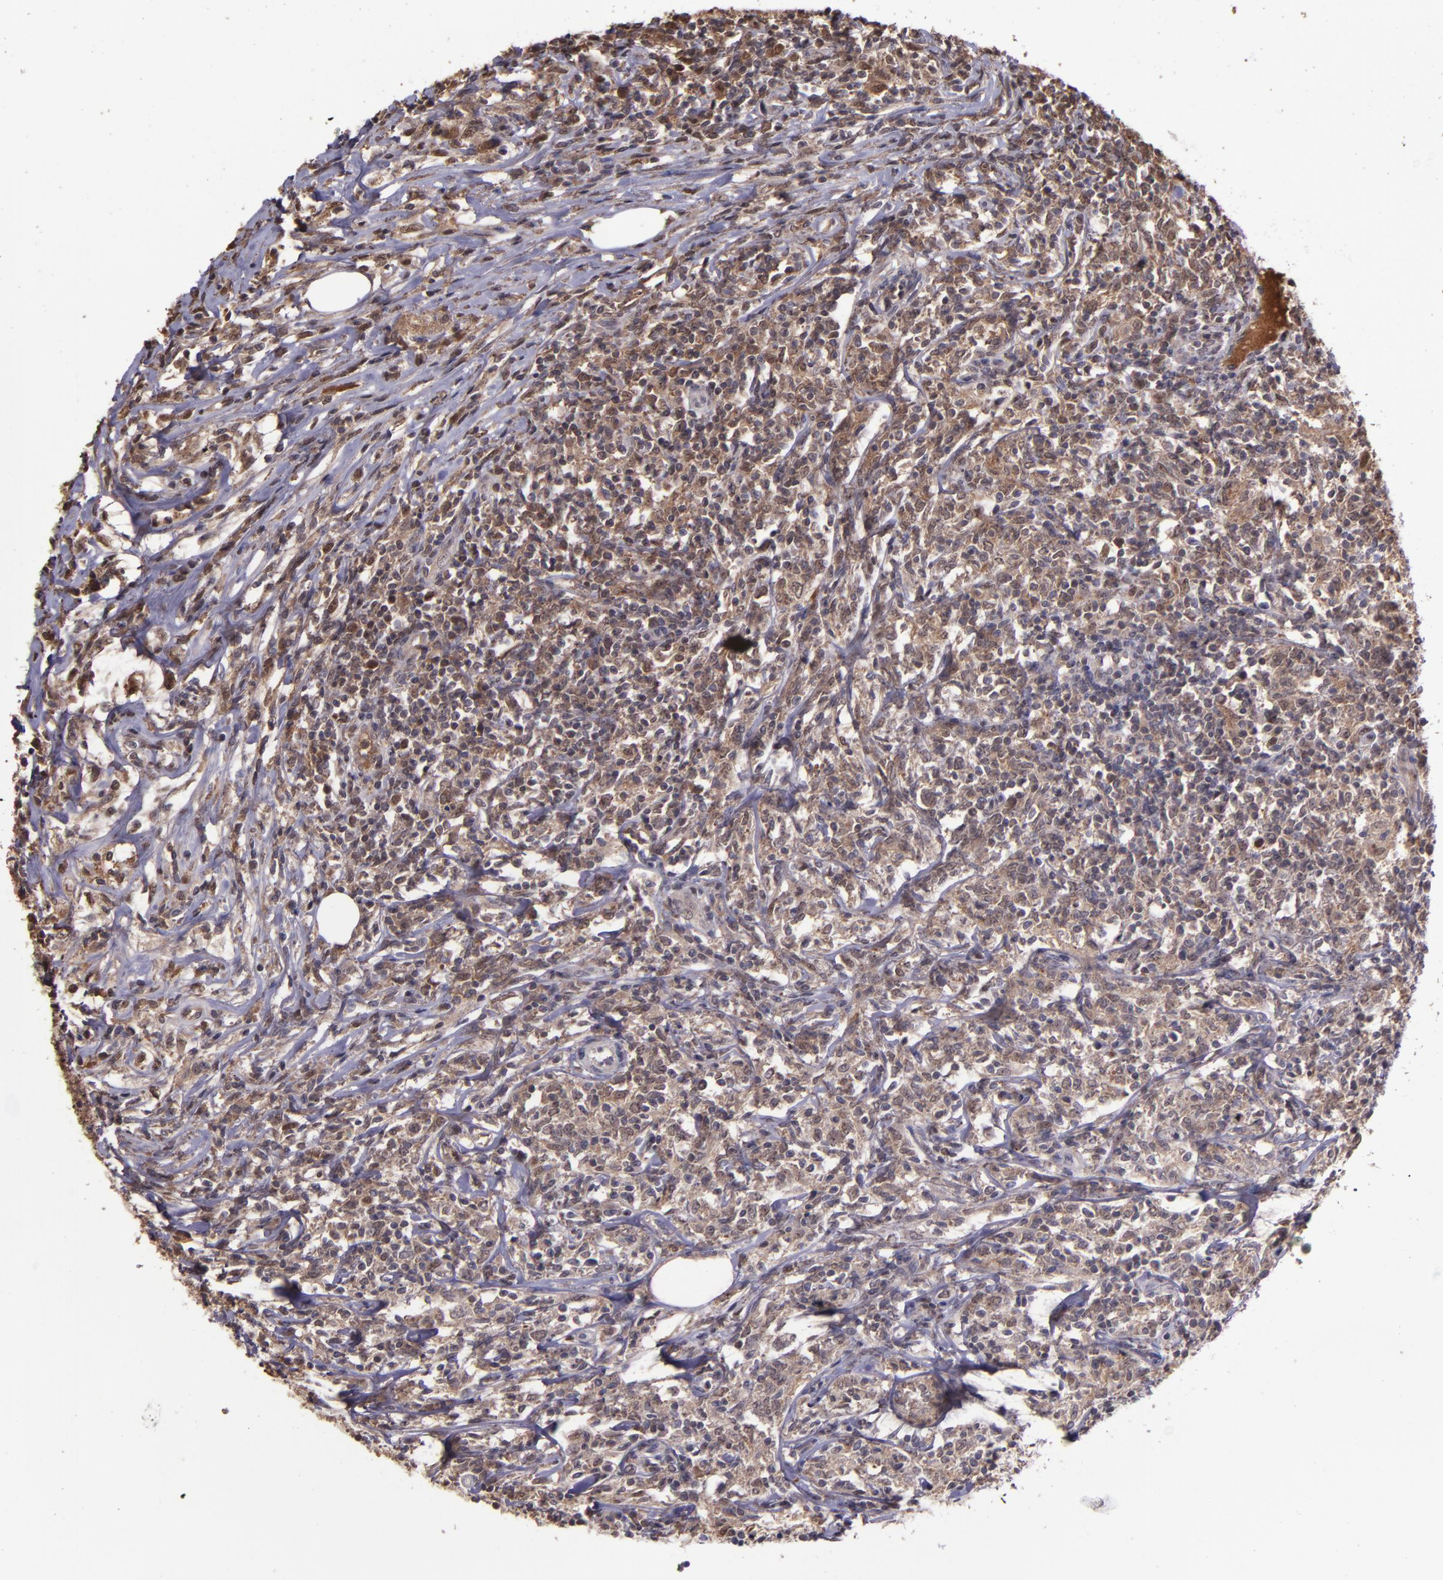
{"staining": {"intensity": "moderate", "quantity": "25%-75%", "location": "cytoplasmic/membranous,nuclear"}, "tissue": "lymphoma", "cell_type": "Tumor cells", "image_type": "cancer", "snomed": [{"axis": "morphology", "description": "Malignant lymphoma, non-Hodgkin's type, High grade"}, {"axis": "topography", "description": "Lymph node"}], "caption": "Protein expression analysis of lymphoma demonstrates moderate cytoplasmic/membranous and nuclear staining in about 25%-75% of tumor cells.", "gene": "SERPINF2", "patient": {"sex": "female", "age": 84}}